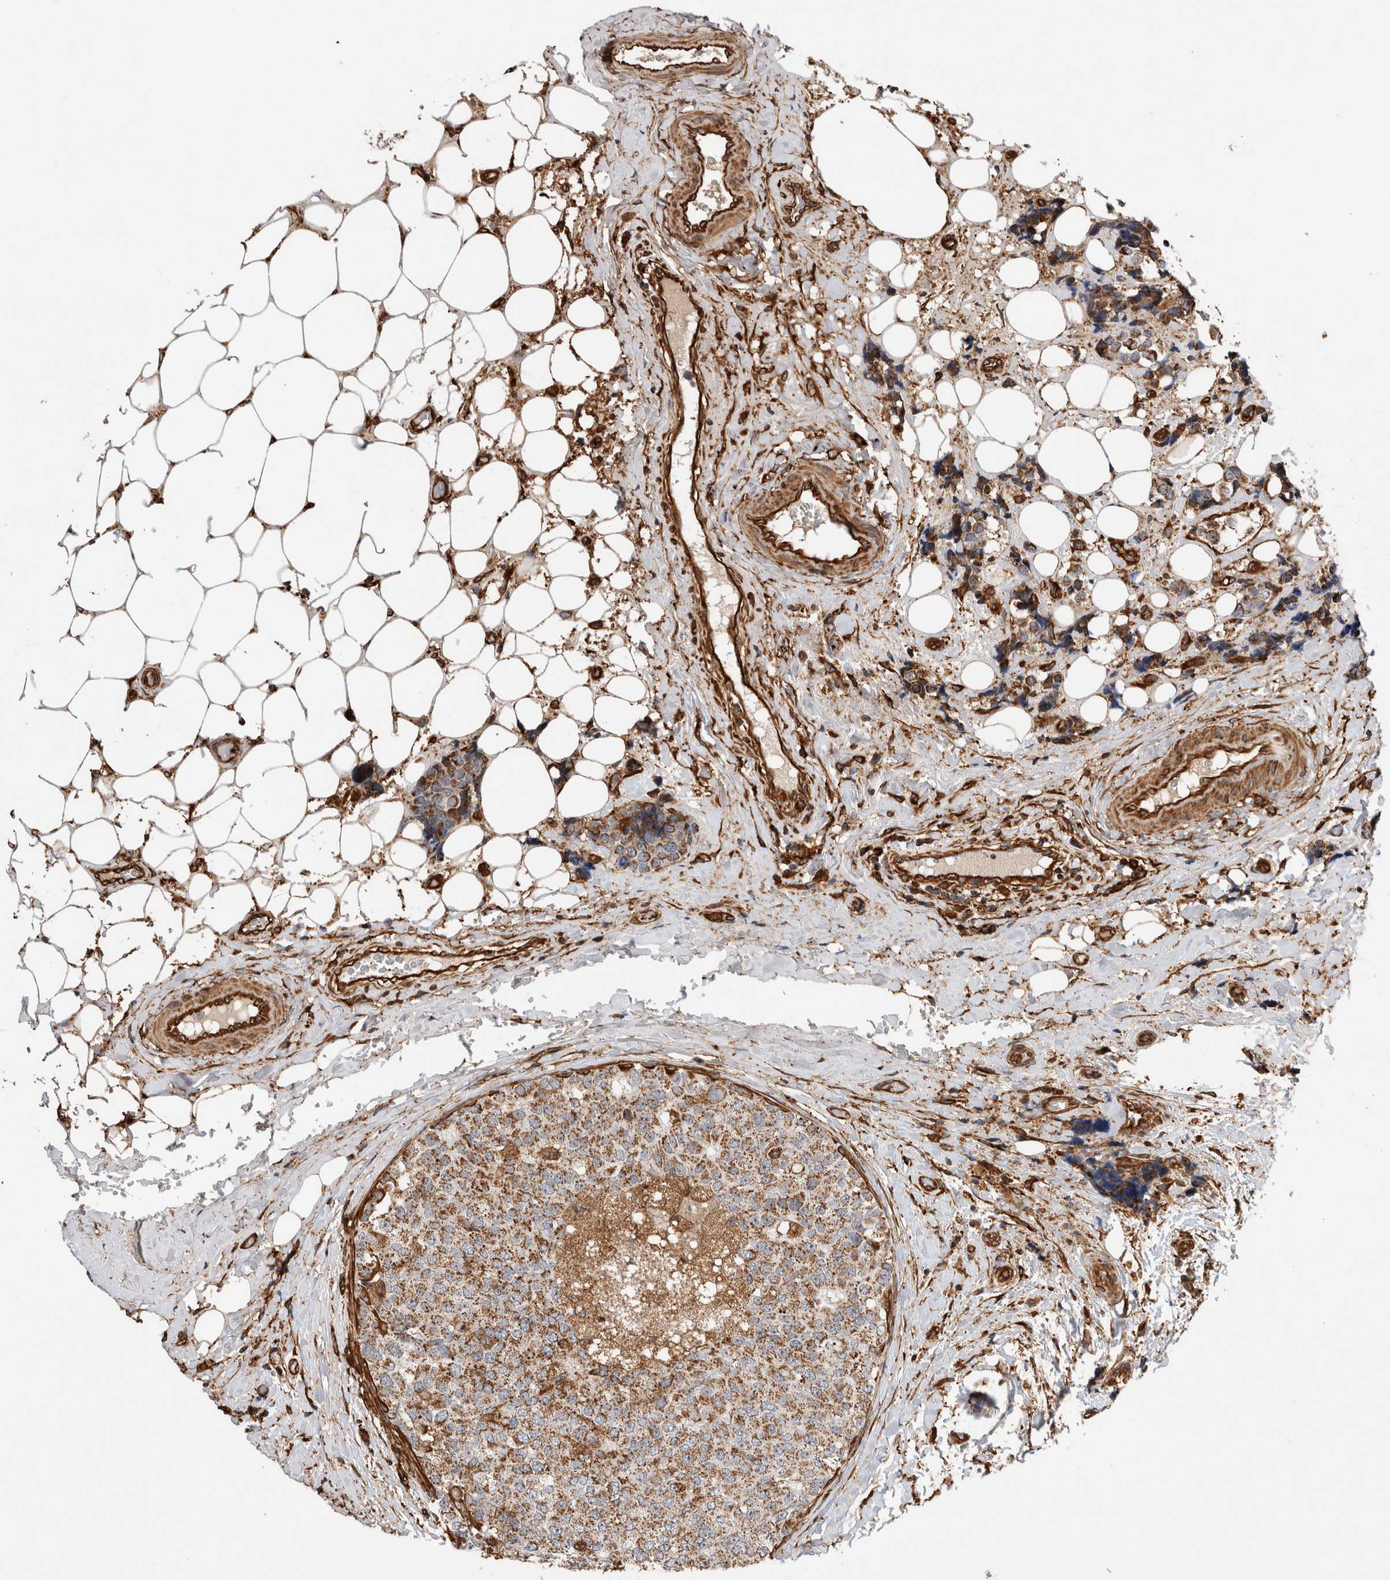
{"staining": {"intensity": "moderate", "quantity": ">75%", "location": "cytoplasmic/membranous"}, "tissue": "breast cancer", "cell_type": "Tumor cells", "image_type": "cancer", "snomed": [{"axis": "morphology", "description": "Normal tissue, NOS"}, {"axis": "morphology", "description": "Duct carcinoma"}, {"axis": "topography", "description": "Breast"}], "caption": "About >75% of tumor cells in human breast cancer (infiltrating ductal carcinoma) show moderate cytoplasmic/membranous protein staining as visualized by brown immunohistochemical staining.", "gene": "ZNF397", "patient": {"sex": "female", "age": 43}}